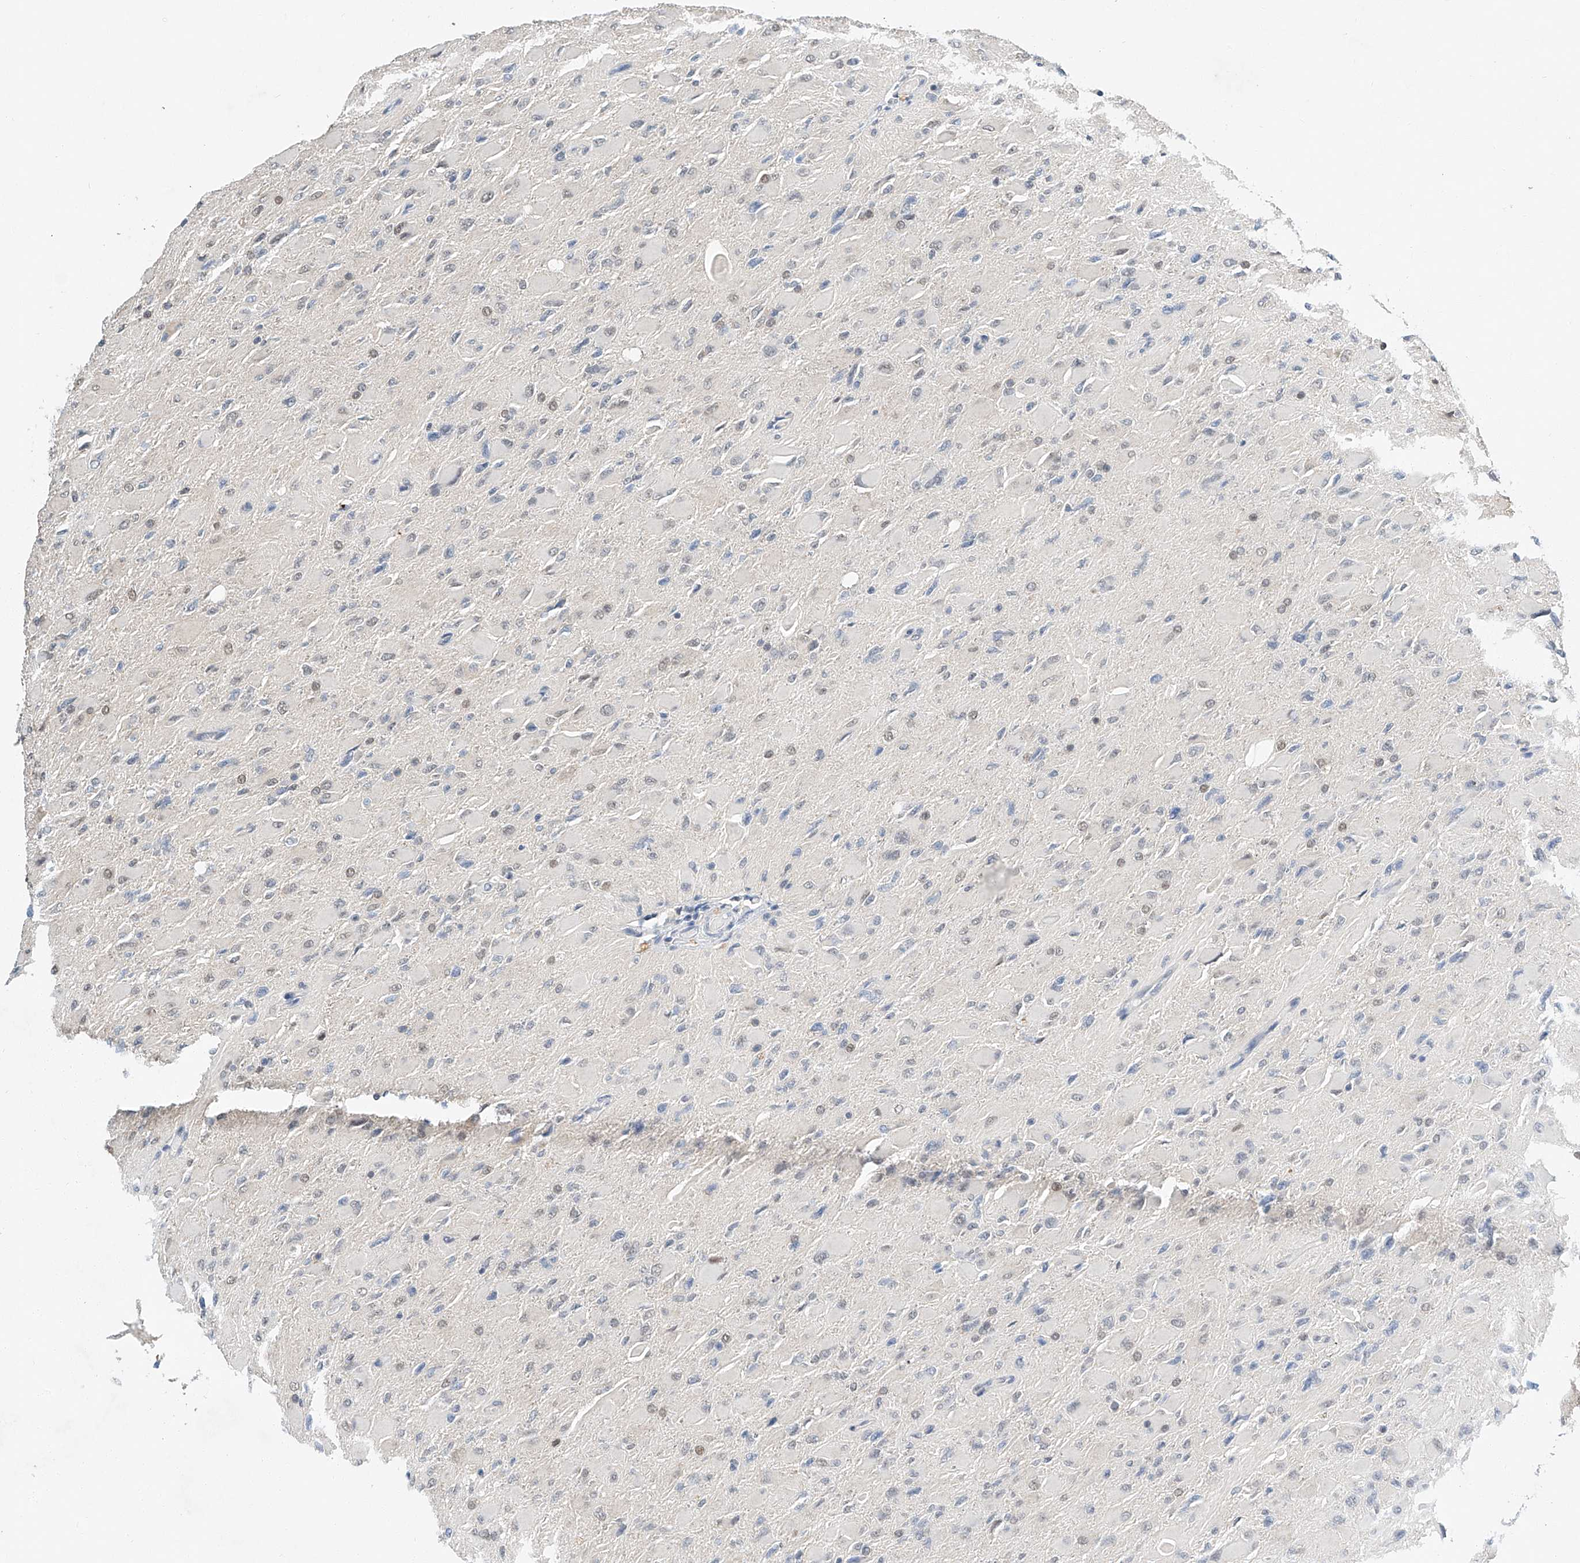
{"staining": {"intensity": "negative", "quantity": "none", "location": "none"}, "tissue": "glioma", "cell_type": "Tumor cells", "image_type": "cancer", "snomed": [{"axis": "morphology", "description": "Glioma, malignant, High grade"}, {"axis": "topography", "description": "Cerebral cortex"}], "caption": "IHC of malignant glioma (high-grade) shows no expression in tumor cells.", "gene": "CTDP1", "patient": {"sex": "female", "age": 36}}